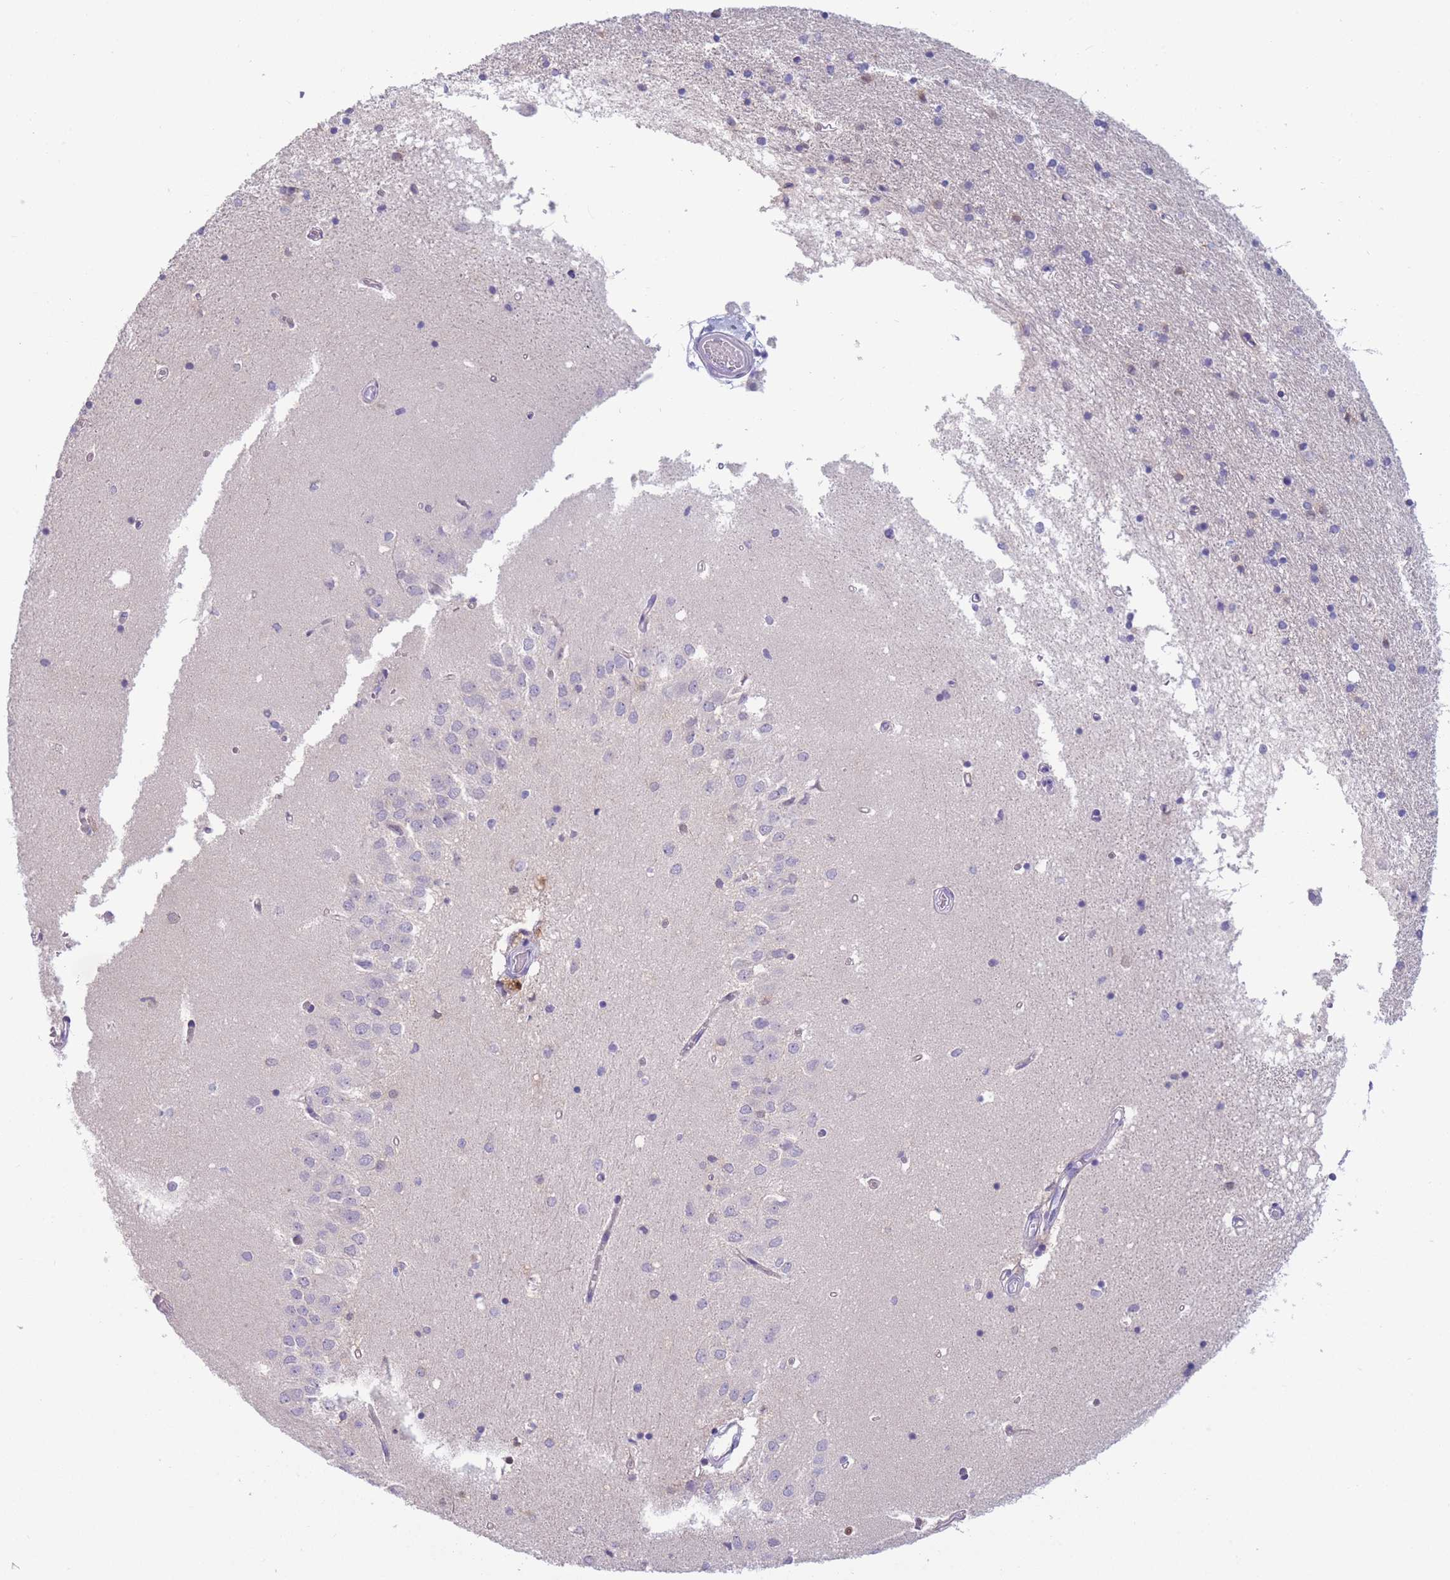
{"staining": {"intensity": "negative", "quantity": "none", "location": "none"}, "tissue": "hippocampus", "cell_type": "Glial cells", "image_type": "normal", "snomed": [{"axis": "morphology", "description": "Normal tissue, NOS"}, {"axis": "topography", "description": "Hippocampus"}], "caption": "Immunohistochemistry (IHC) photomicrograph of unremarkable hippocampus: hippocampus stained with DAB (3,3'-diaminobenzidine) shows no significant protein positivity in glial cells.", "gene": "ST3GAL4", "patient": {"sex": "male", "age": 45}}